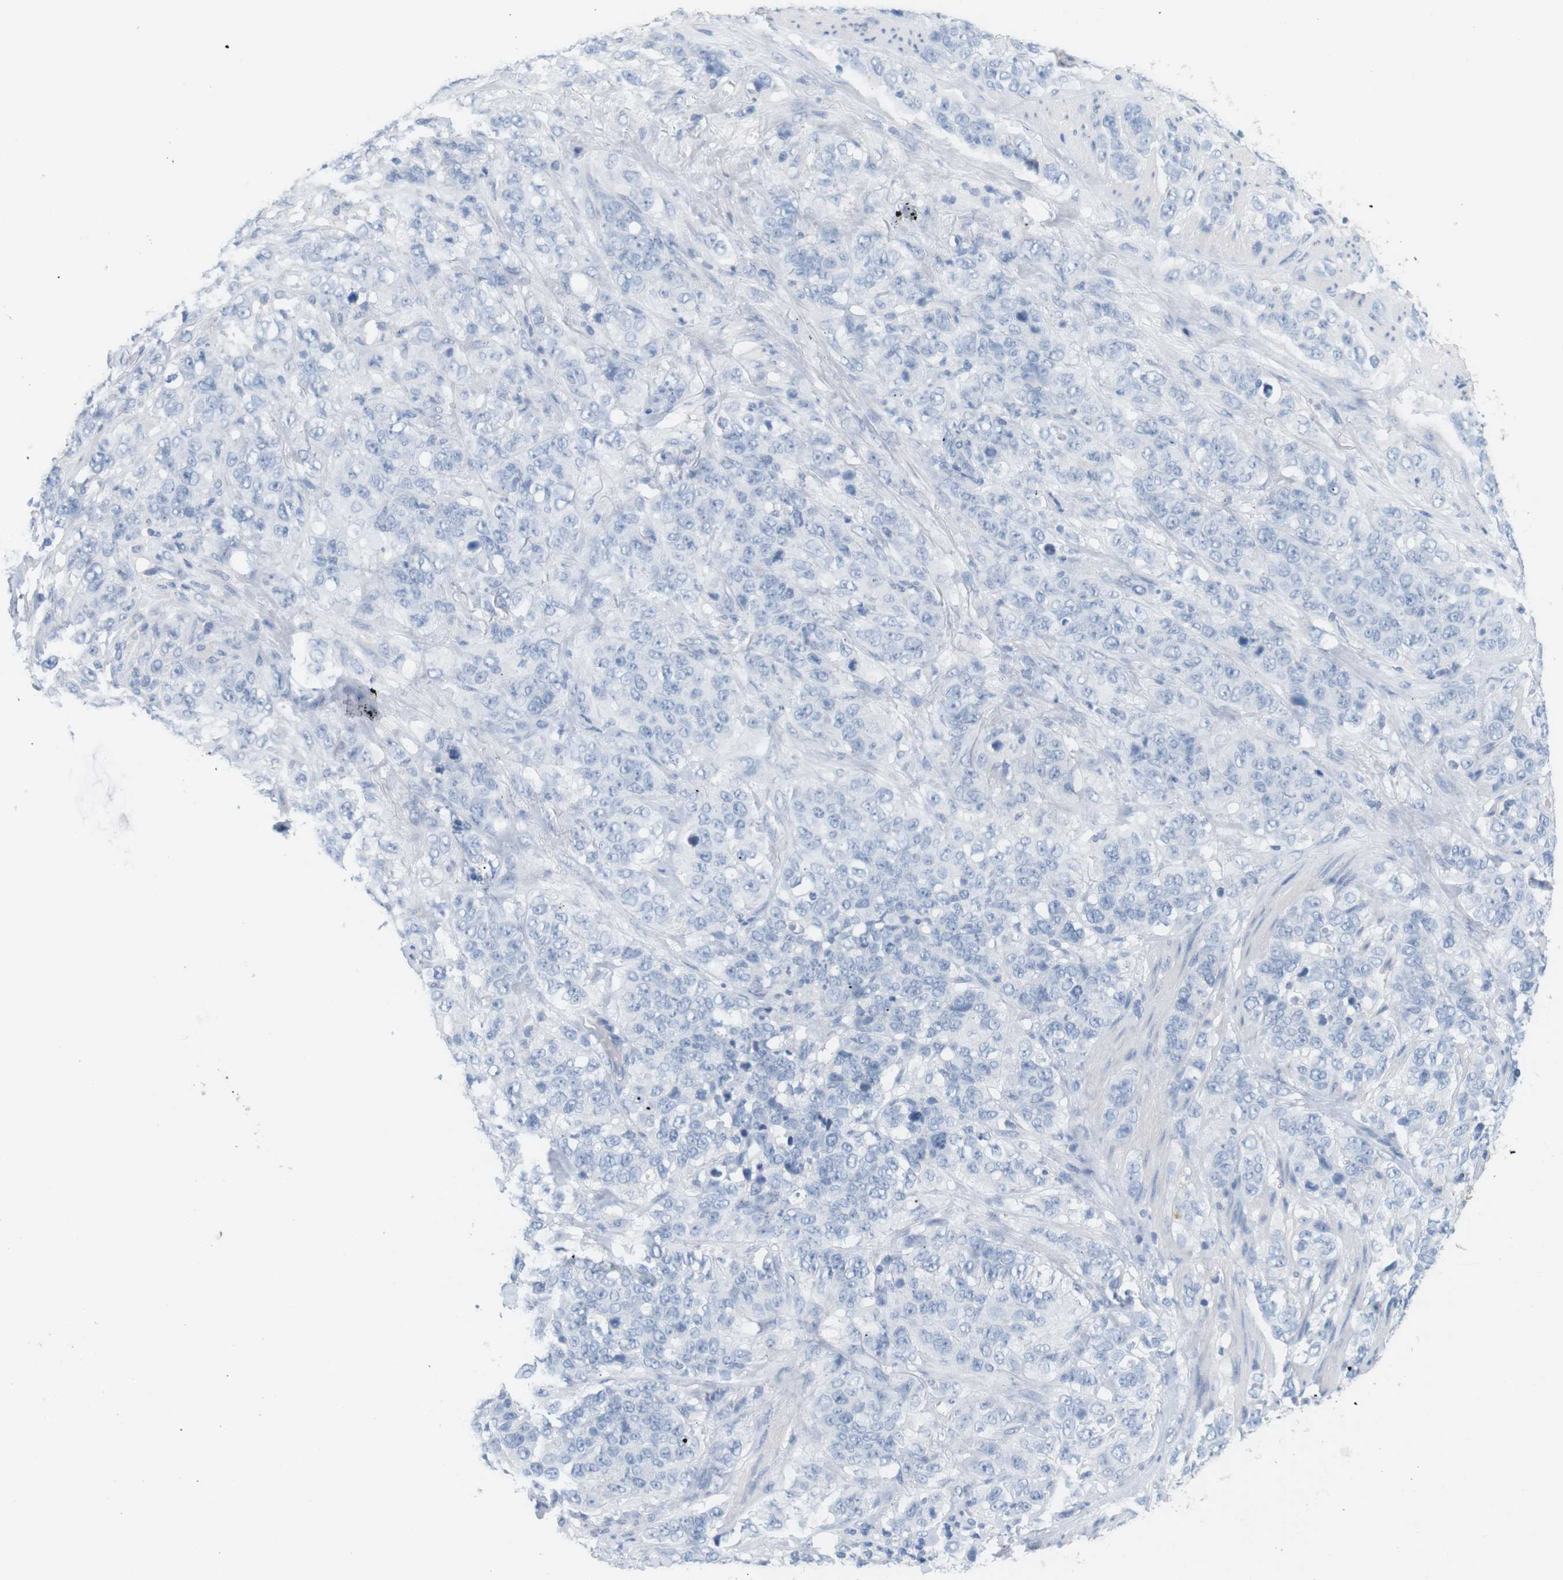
{"staining": {"intensity": "negative", "quantity": "none", "location": "none"}, "tissue": "stomach cancer", "cell_type": "Tumor cells", "image_type": "cancer", "snomed": [{"axis": "morphology", "description": "Adenocarcinoma, NOS"}, {"axis": "topography", "description": "Stomach"}], "caption": "A high-resolution photomicrograph shows immunohistochemistry staining of stomach adenocarcinoma, which reveals no significant expression in tumor cells.", "gene": "HBG2", "patient": {"sex": "male", "age": 48}}